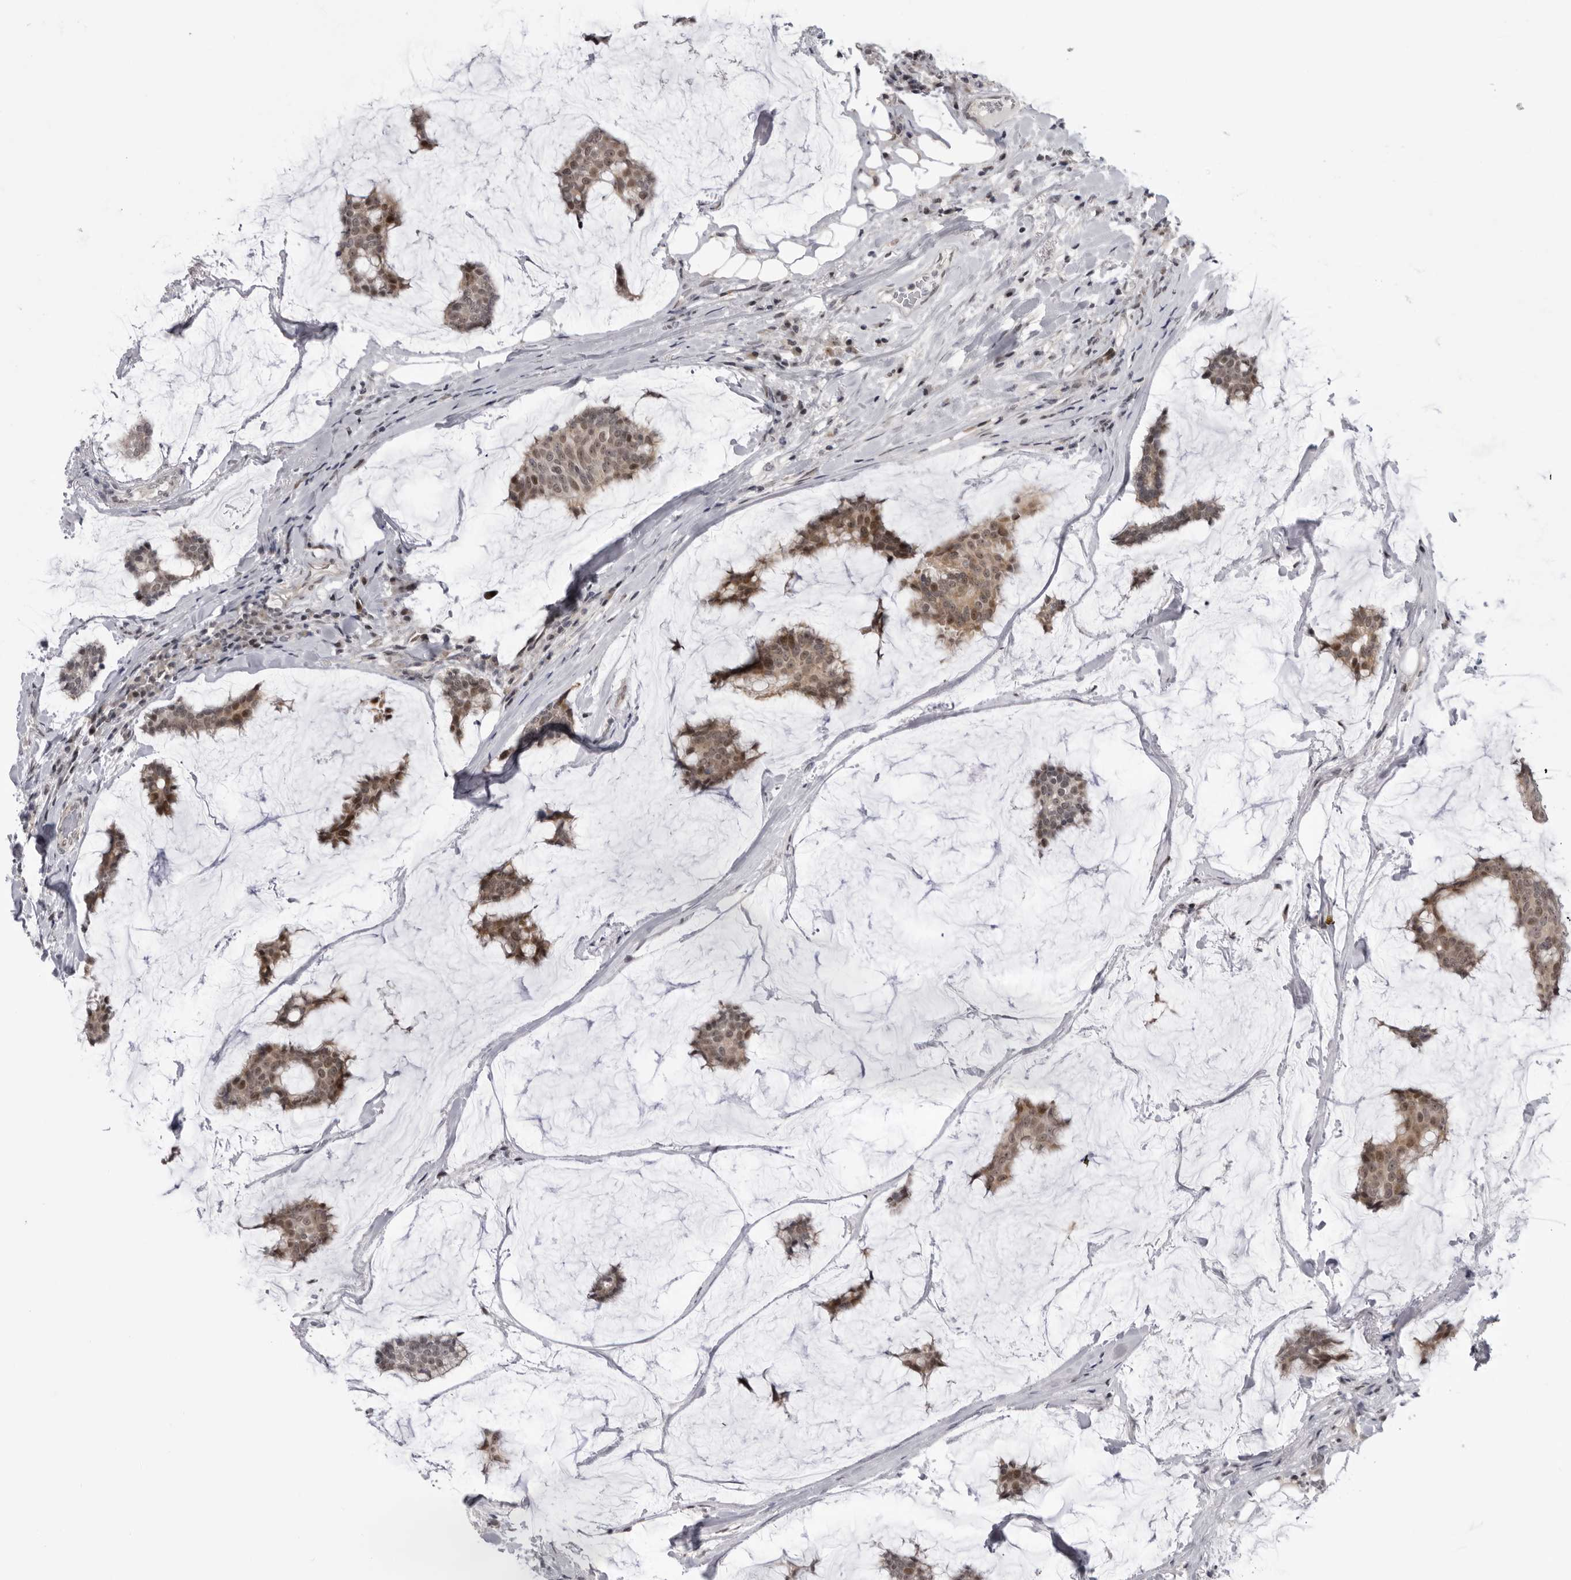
{"staining": {"intensity": "weak", "quantity": ">75%", "location": "nuclear"}, "tissue": "breast cancer", "cell_type": "Tumor cells", "image_type": "cancer", "snomed": [{"axis": "morphology", "description": "Duct carcinoma"}, {"axis": "topography", "description": "Breast"}], "caption": "Weak nuclear protein positivity is present in approximately >75% of tumor cells in breast cancer (intraductal carcinoma). The staining is performed using DAB brown chromogen to label protein expression. The nuclei are counter-stained blue using hematoxylin.", "gene": "ALPK2", "patient": {"sex": "female", "age": 93}}